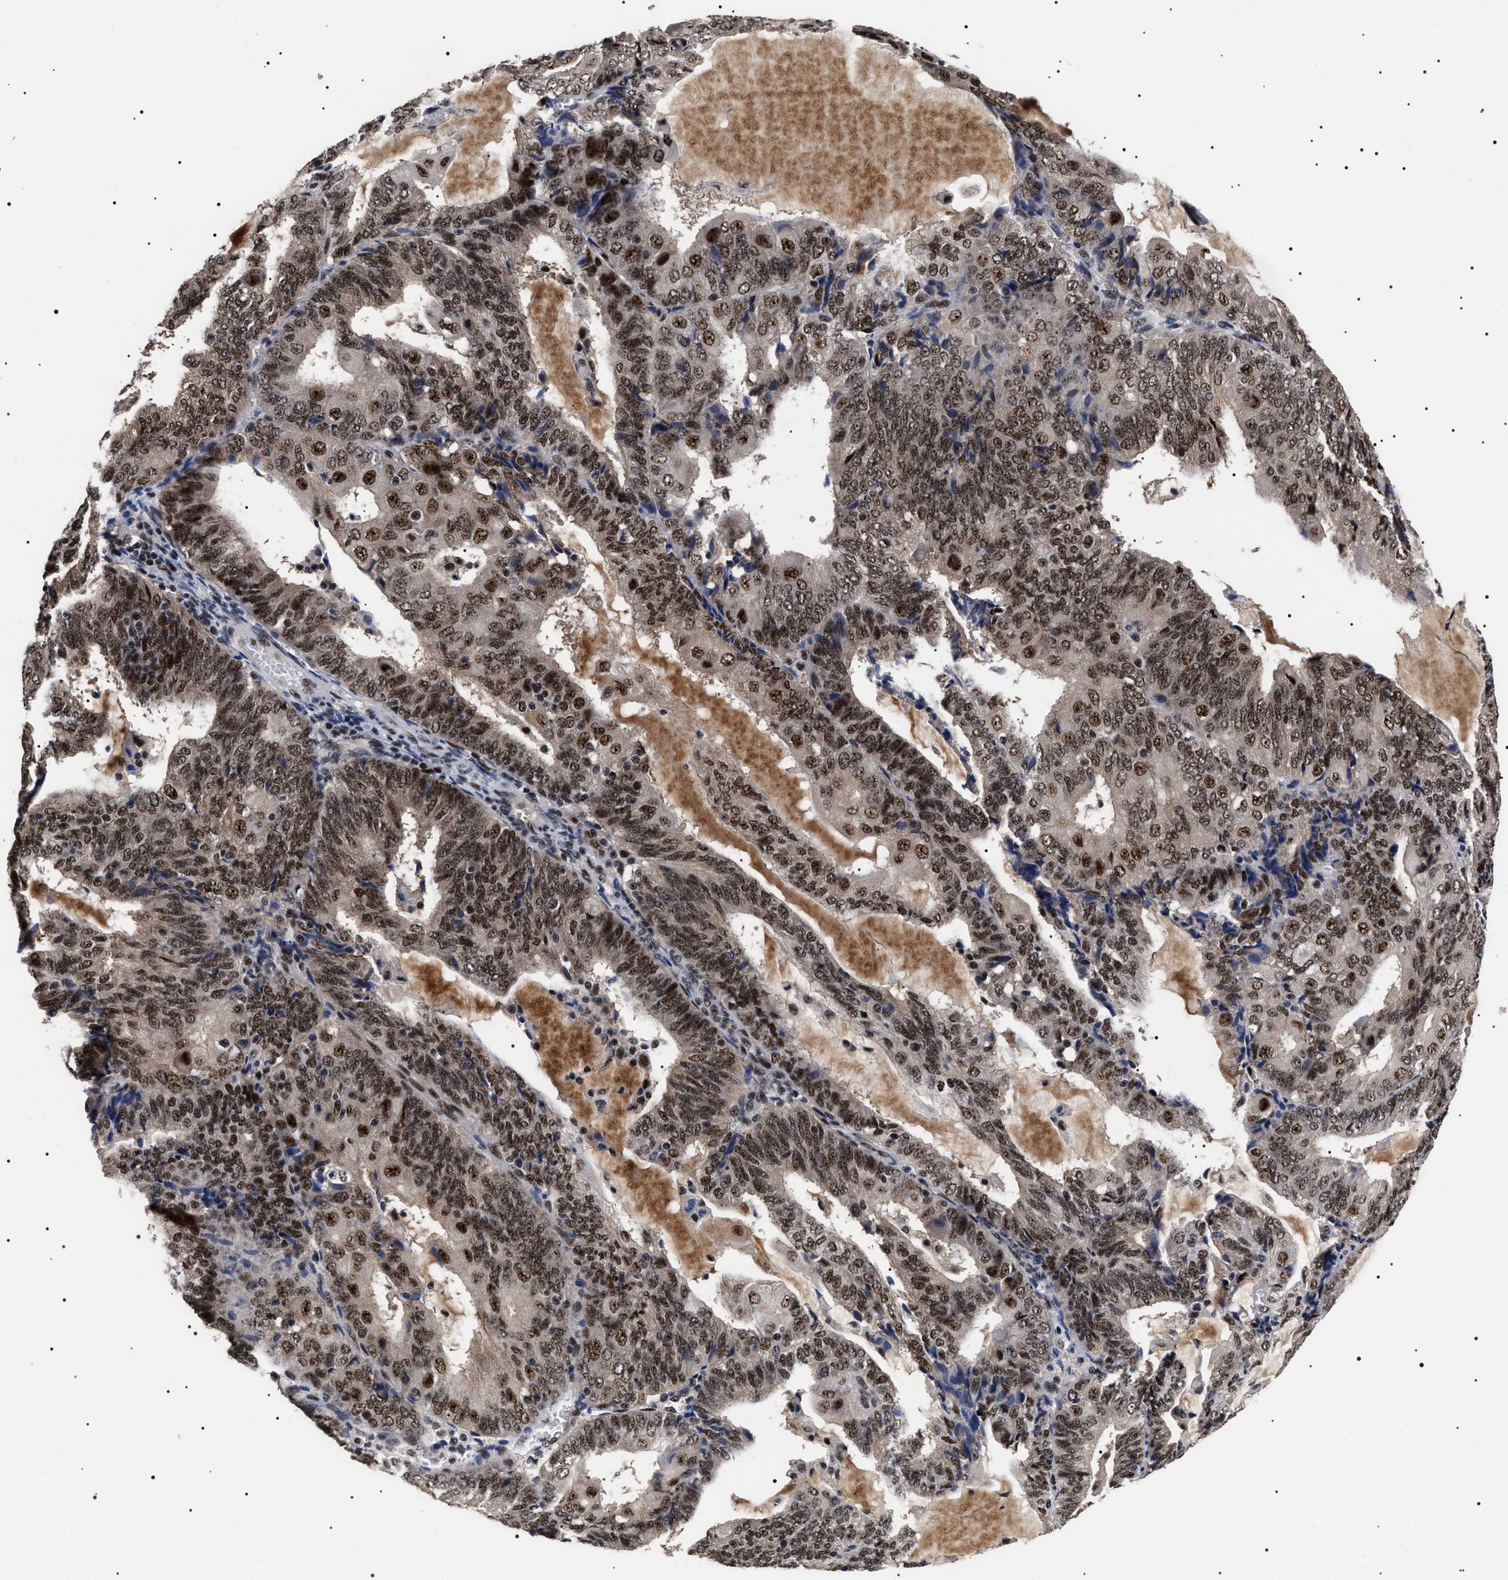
{"staining": {"intensity": "strong", "quantity": ">75%", "location": "nuclear"}, "tissue": "endometrial cancer", "cell_type": "Tumor cells", "image_type": "cancer", "snomed": [{"axis": "morphology", "description": "Adenocarcinoma, NOS"}, {"axis": "topography", "description": "Endometrium"}], "caption": "This is an image of immunohistochemistry (IHC) staining of adenocarcinoma (endometrial), which shows strong staining in the nuclear of tumor cells.", "gene": "CAAP1", "patient": {"sex": "female", "age": 81}}